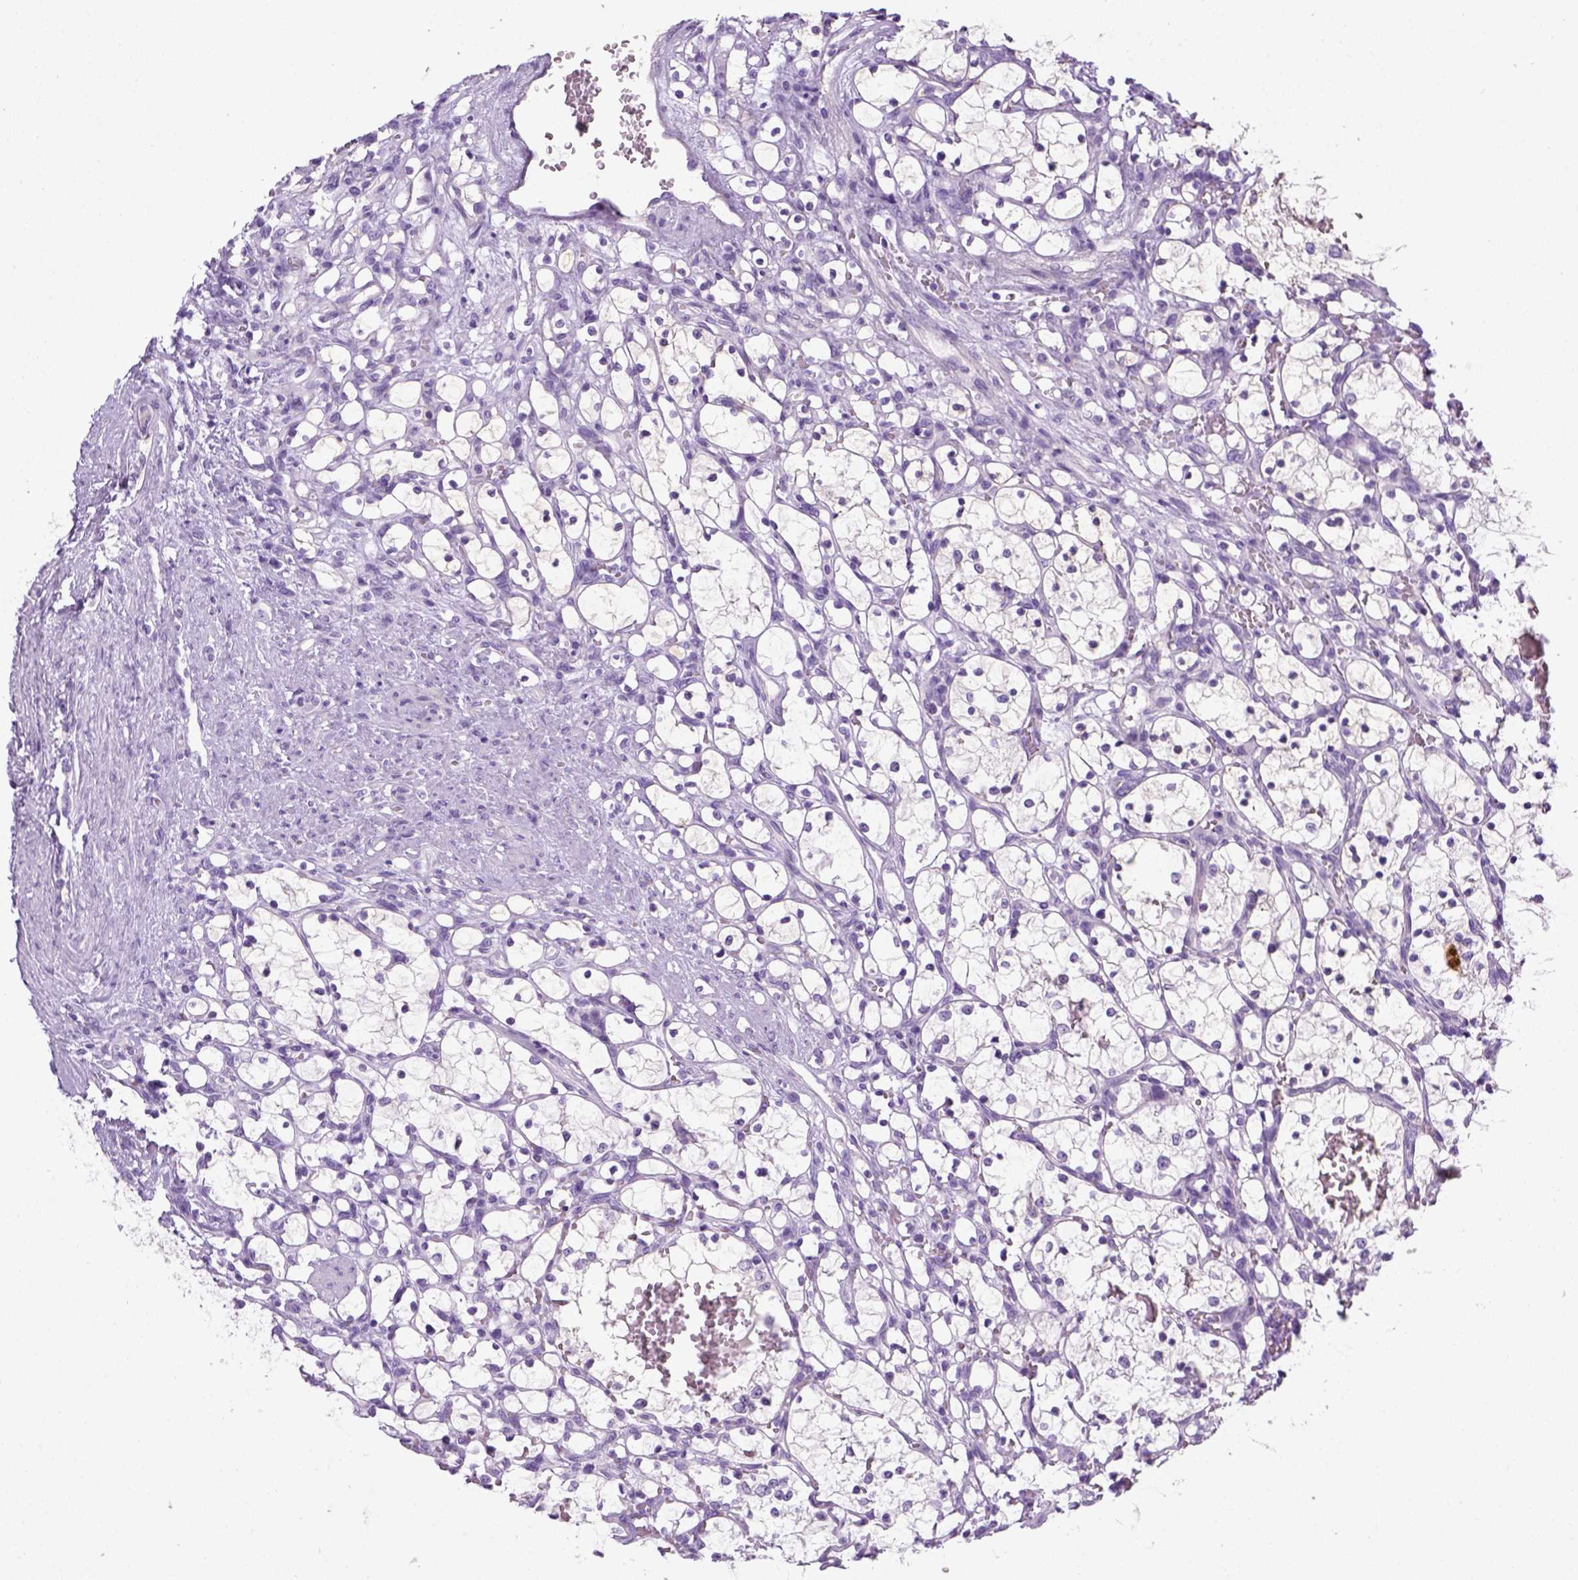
{"staining": {"intensity": "negative", "quantity": "none", "location": "none"}, "tissue": "renal cancer", "cell_type": "Tumor cells", "image_type": "cancer", "snomed": [{"axis": "morphology", "description": "Adenocarcinoma, NOS"}, {"axis": "topography", "description": "Kidney"}], "caption": "Tumor cells are negative for protein expression in human renal cancer.", "gene": "KRT71", "patient": {"sex": "female", "age": 69}}